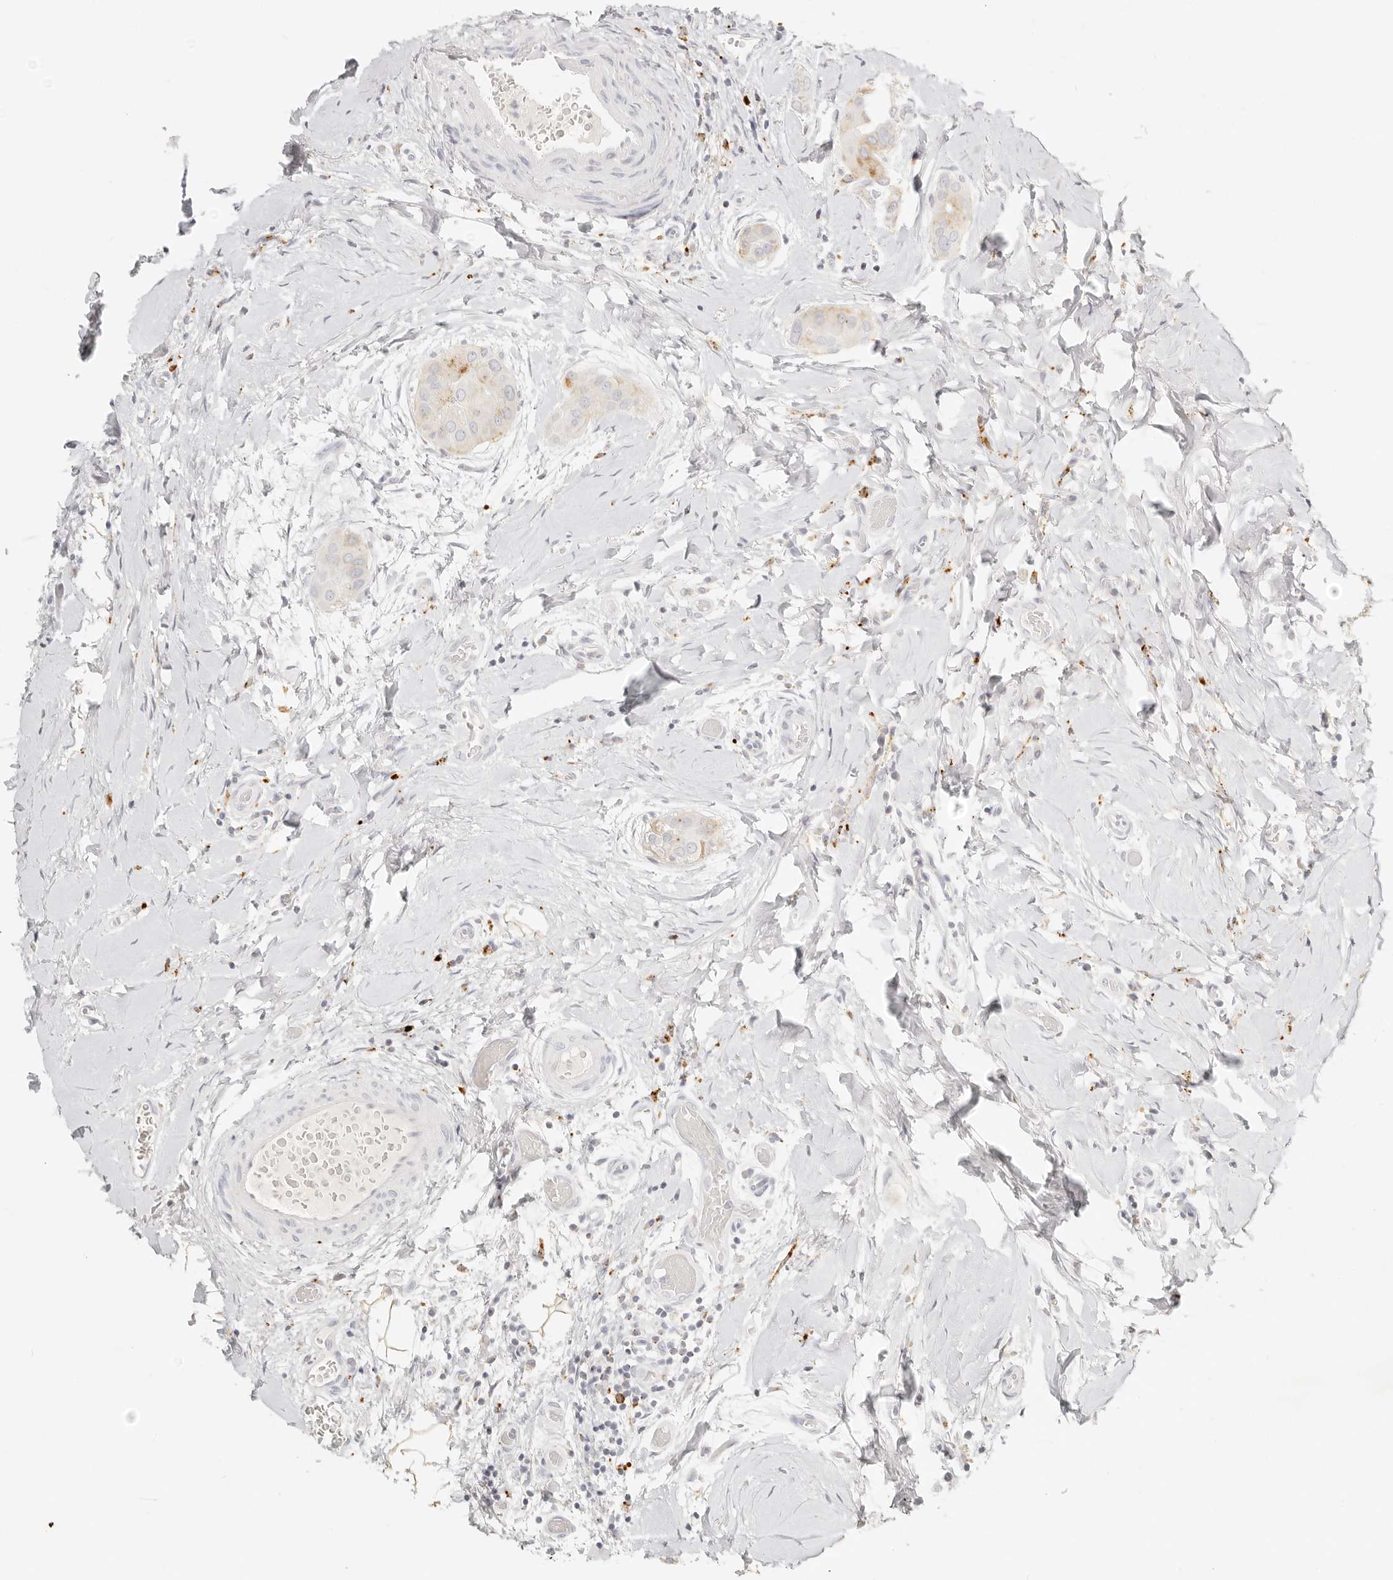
{"staining": {"intensity": "weak", "quantity": "<25%", "location": "cytoplasmic/membranous"}, "tissue": "thyroid cancer", "cell_type": "Tumor cells", "image_type": "cancer", "snomed": [{"axis": "morphology", "description": "Papillary adenocarcinoma, NOS"}, {"axis": "topography", "description": "Thyroid gland"}], "caption": "IHC image of neoplastic tissue: human thyroid cancer (papillary adenocarcinoma) stained with DAB exhibits no significant protein expression in tumor cells.", "gene": "RNASET2", "patient": {"sex": "male", "age": 33}}